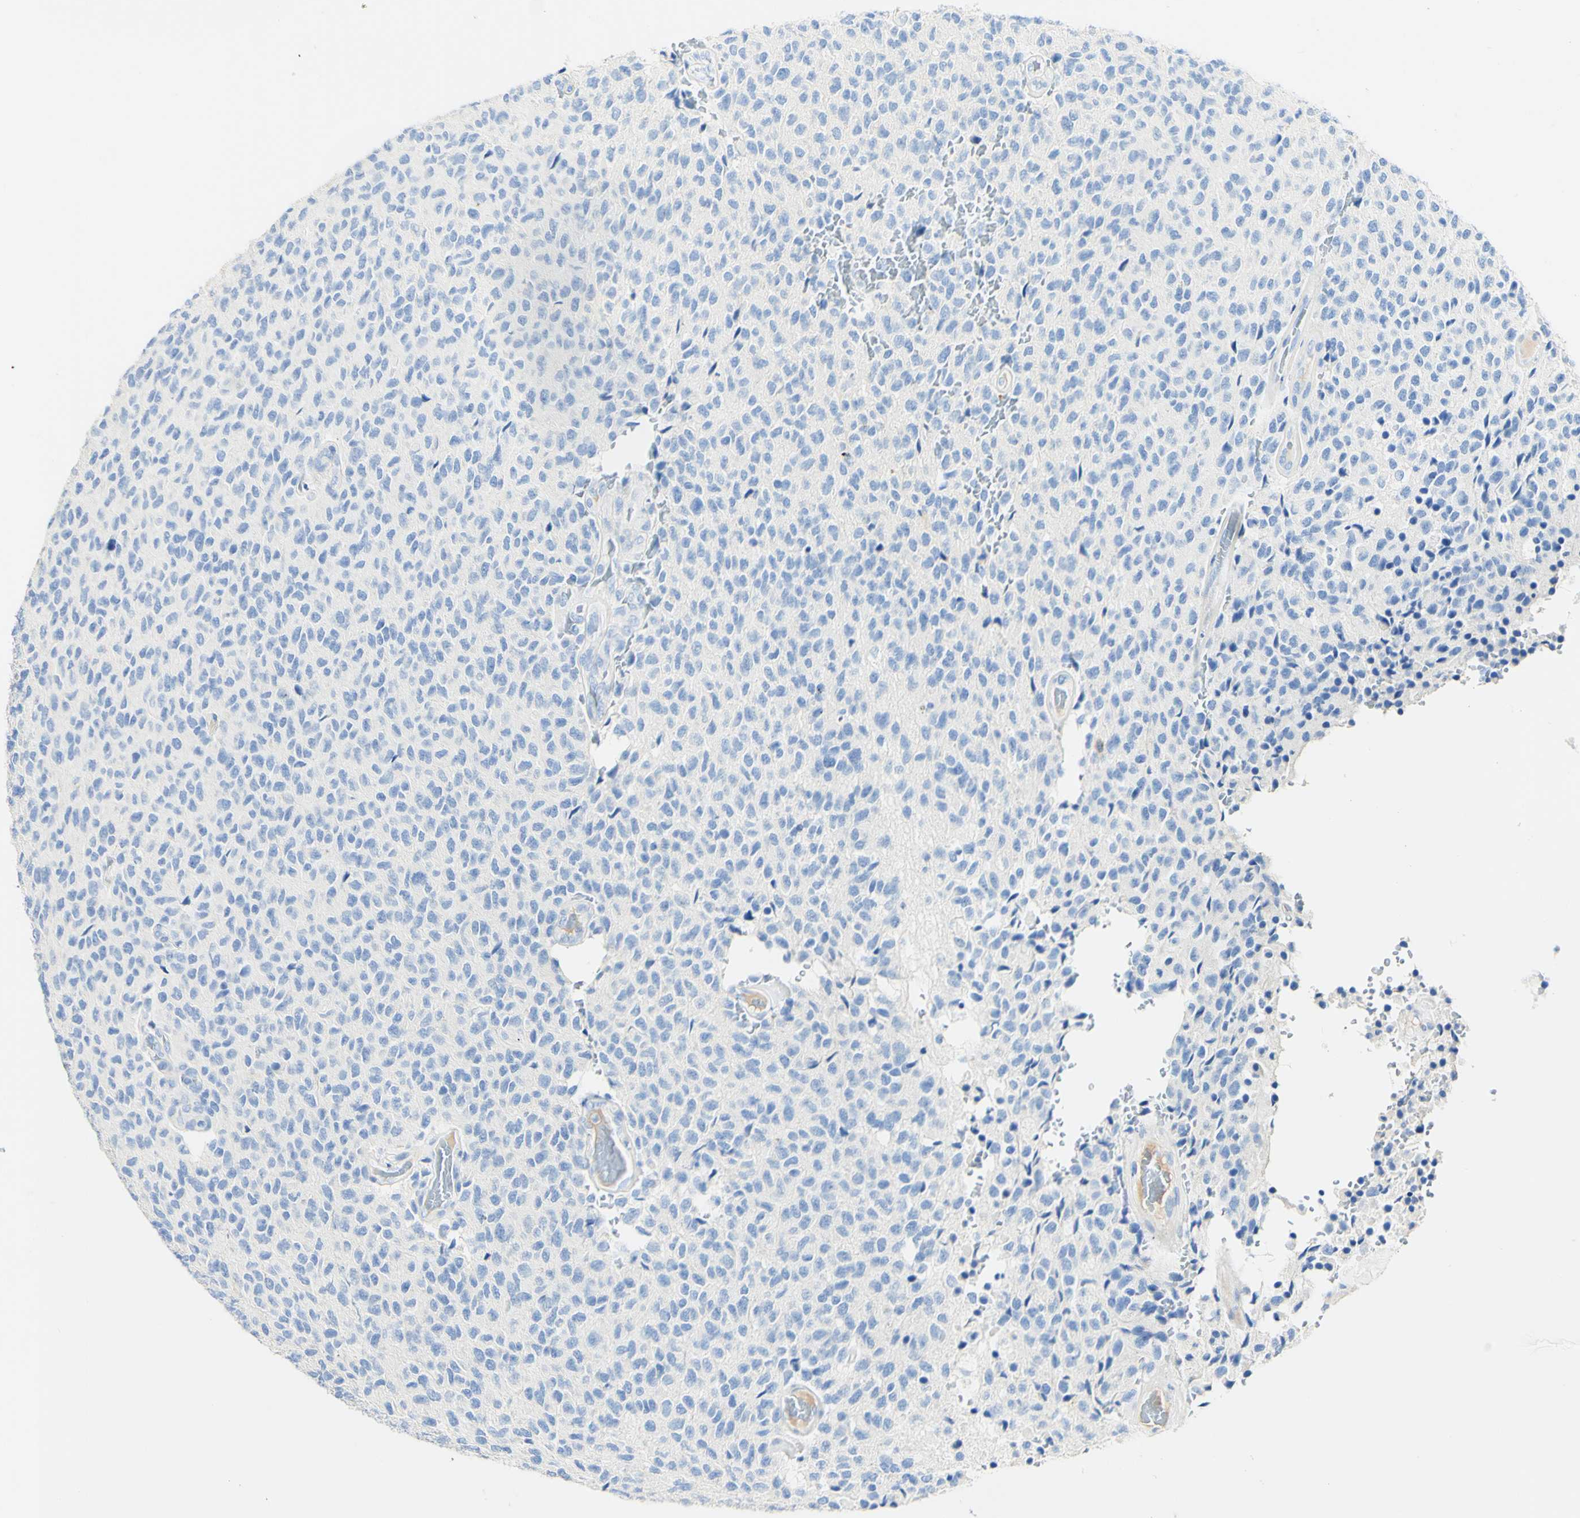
{"staining": {"intensity": "negative", "quantity": "none", "location": "none"}, "tissue": "glioma", "cell_type": "Tumor cells", "image_type": "cancer", "snomed": [{"axis": "morphology", "description": "Glioma, malignant, High grade"}, {"axis": "topography", "description": "pancreas cauda"}], "caption": "Immunohistochemical staining of human glioma reveals no significant expression in tumor cells.", "gene": "PIGR", "patient": {"sex": "male", "age": 60}}